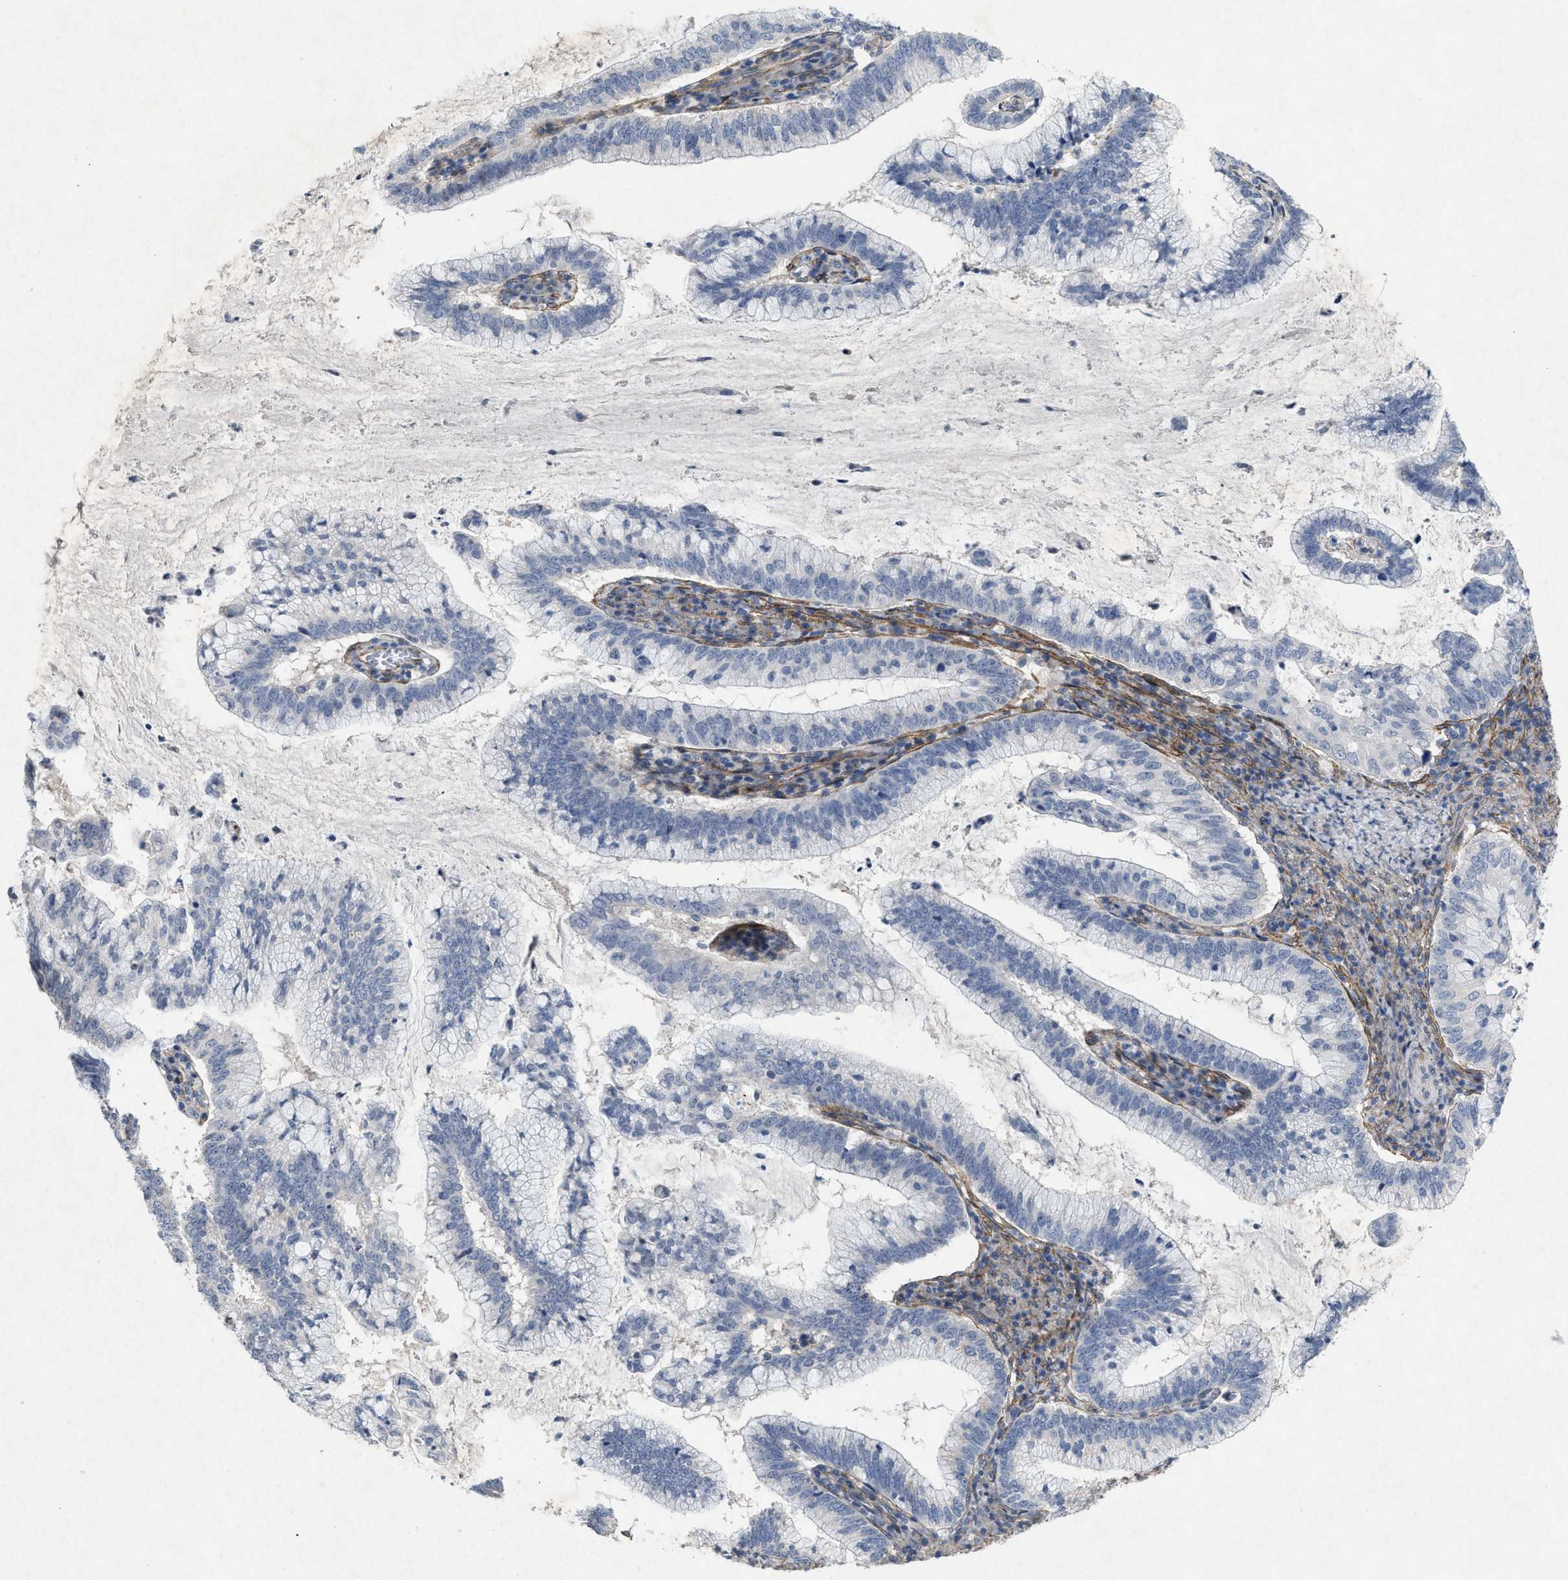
{"staining": {"intensity": "negative", "quantity": "none", "location": "none"}, "tissue": "cervical cancer", "cell_type": "Tumor cells", "image_type": "cancer", "snomed": [{"axis": "morphology", "description": "Adenocarcinoma, NOS"}, {"axis": "topography", "description": "Cervix"}], "caption": "Tumor cells are negative for protein expression in human cervical adenocarcinoma.", "gene": "PDGFRA", "patient": {"sex": "female", "age": 36}}